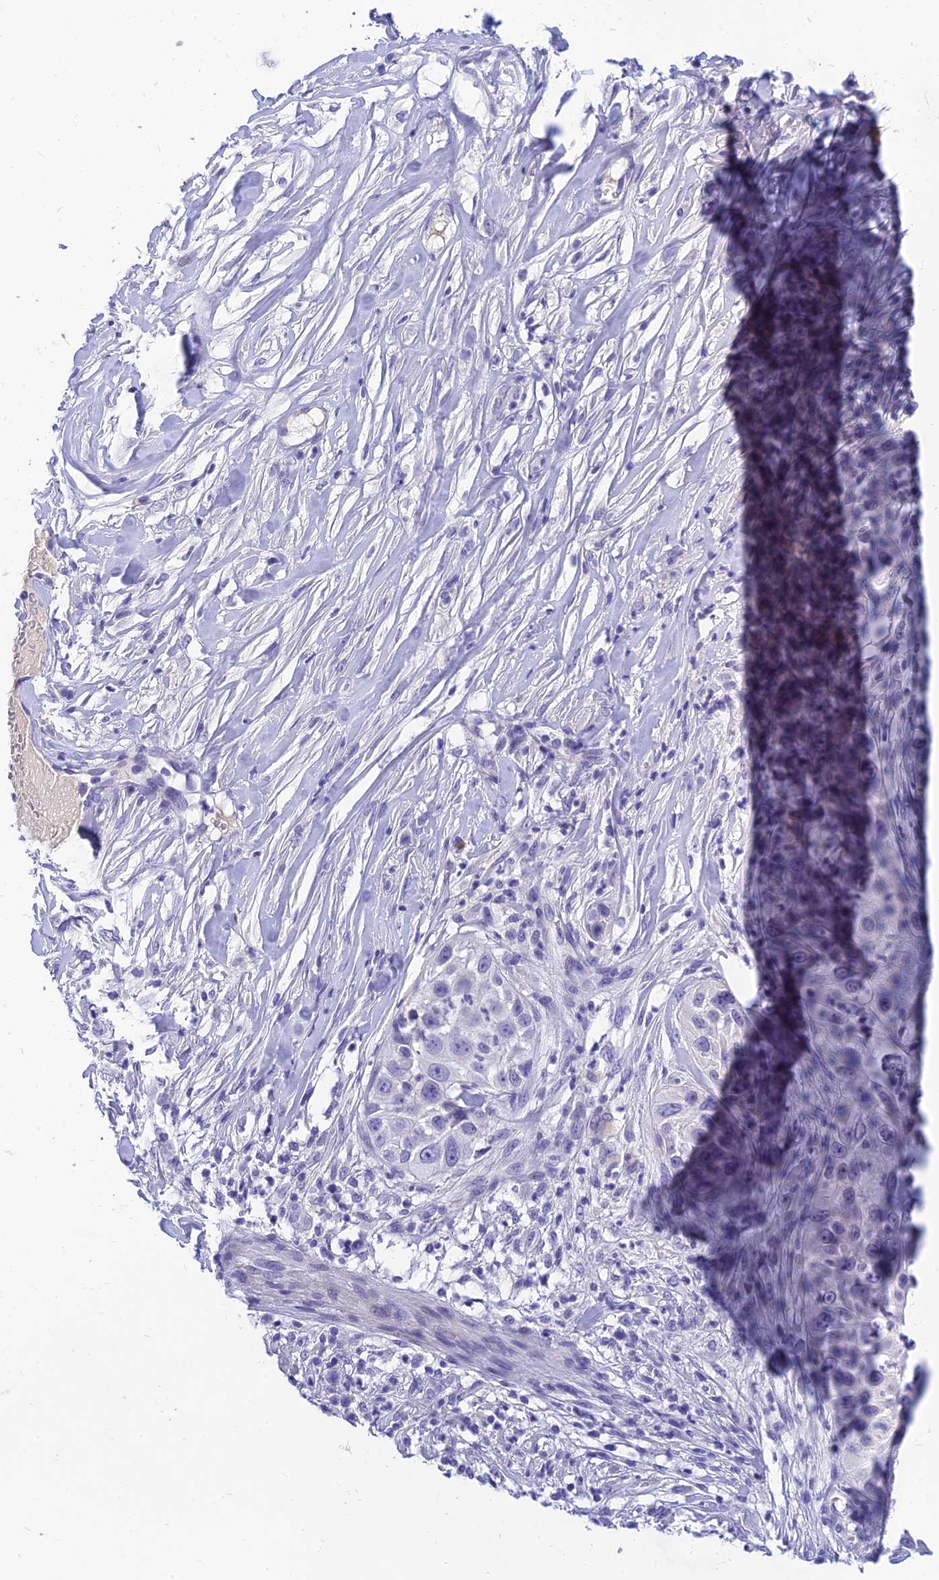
{"staining": {"intensity": "negative", "quantity": "none", "location": "none"}, "tissue": "skin cancer", "cell_type": "Tumor cells", "image_type": "cancer", "snomed": [{"axis": "morphology", "description": "Squamous cell carcinoma, NOS"}, {"axis": "topography", "description": "Skin"}], "caption": "Immunohistochemistry (IHC) histopathology image of neoplastic tissue: skin cancer (squamous cell carcinoma) stained with DAB displays no significant protein positivity in tumor cells.", "gene": "TMEM161B", "patient": {"sex": "female", "age": 44}}